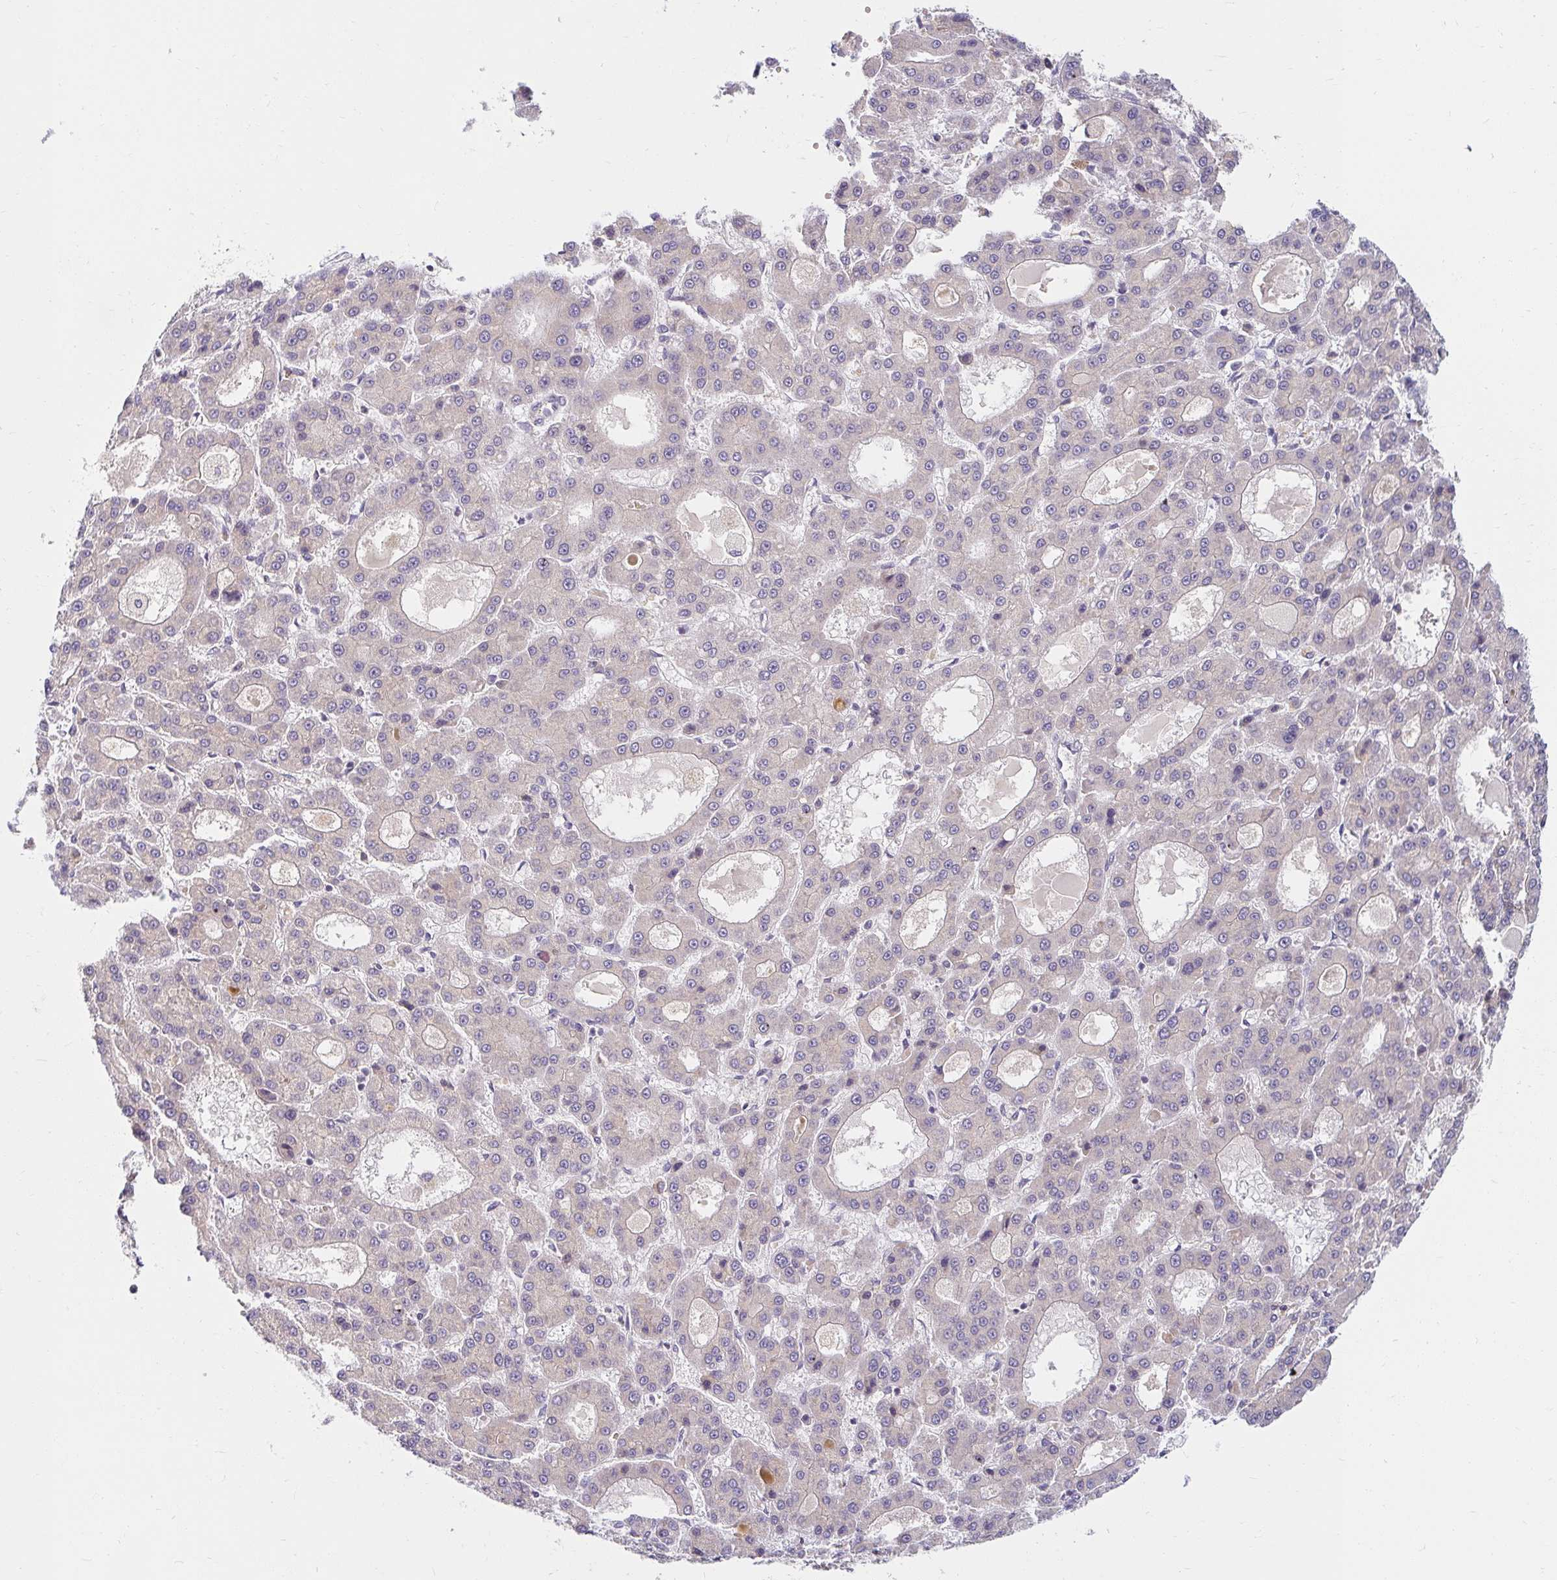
{"staining": {"intensity": "negative", "quantity": "none", "location": "none"}, "tissue": "liver cancer", "cell_type": "Tumor cells", "image_type": "cancer", "snomed": [{"axis": "morphology", "description": "Carcinoma, Hepatocellular, NOS"}, {"axis": "topography", "description": "Liver"}], "caption": "An IHC micrograph of liver cancer (hepatocellular carcinoma) is shown. There is no staining in tumor cells of liver cancer (hepatocellular carcinoma).", "gene": "SKP2", "patient": {"sex": "male", "age": 70}}